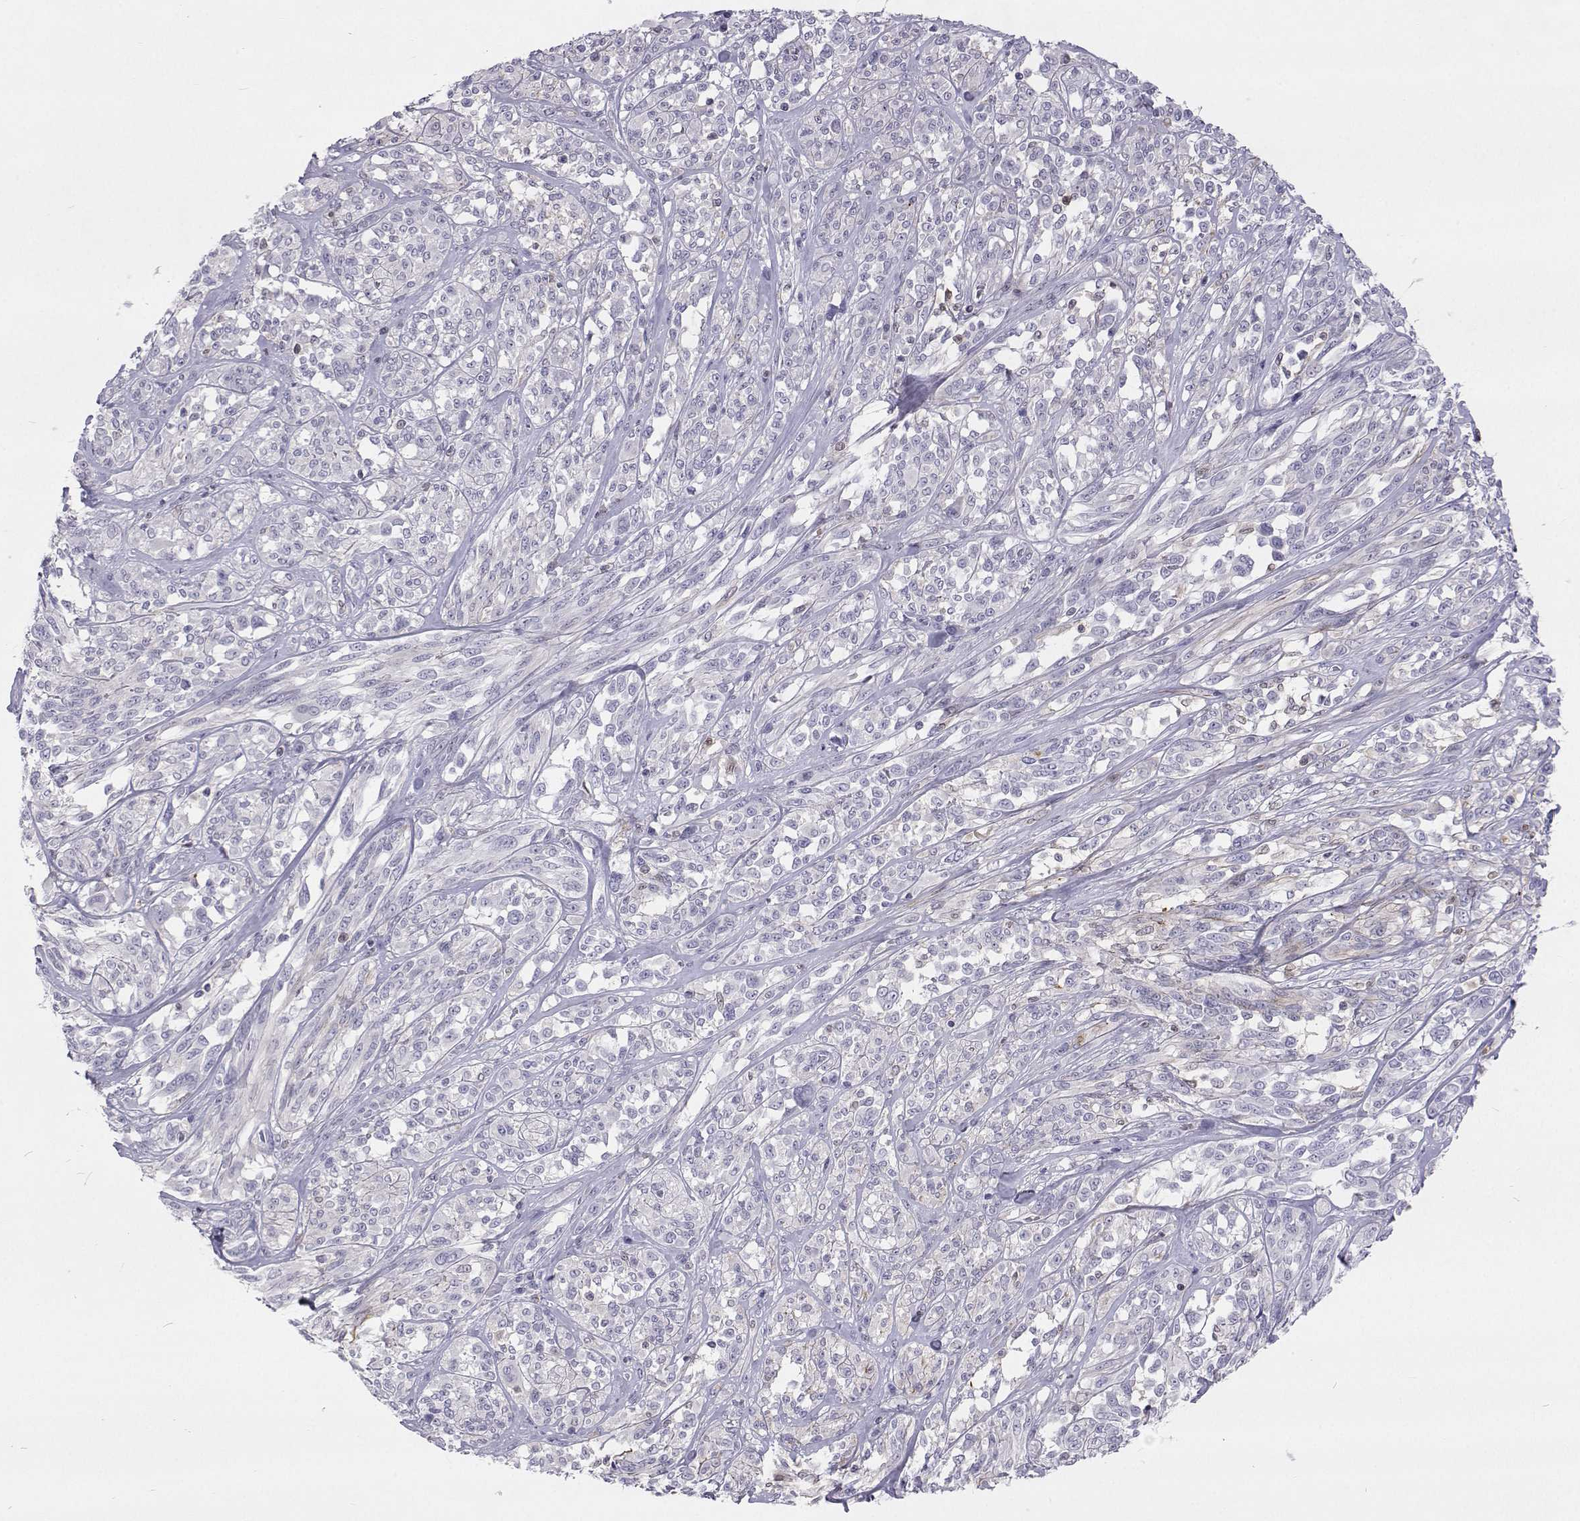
{"staining": {"intensity": "negative", "quantity": "none", "location": "none"}, "tissue": "melanoma", "cell_type": "Tumor cells", "image_type": "cancer", "snomed": [{"axis": "morphology", "description": "Malignant melanoma, NOS"}, {"axis": "topography", "description": "Skin"}], "caption": "This is an IHC image of human melanoma. There is no positivity in tumor cells.", "gene": "GALM", "patient": {"sex": "female", "age": 91}}